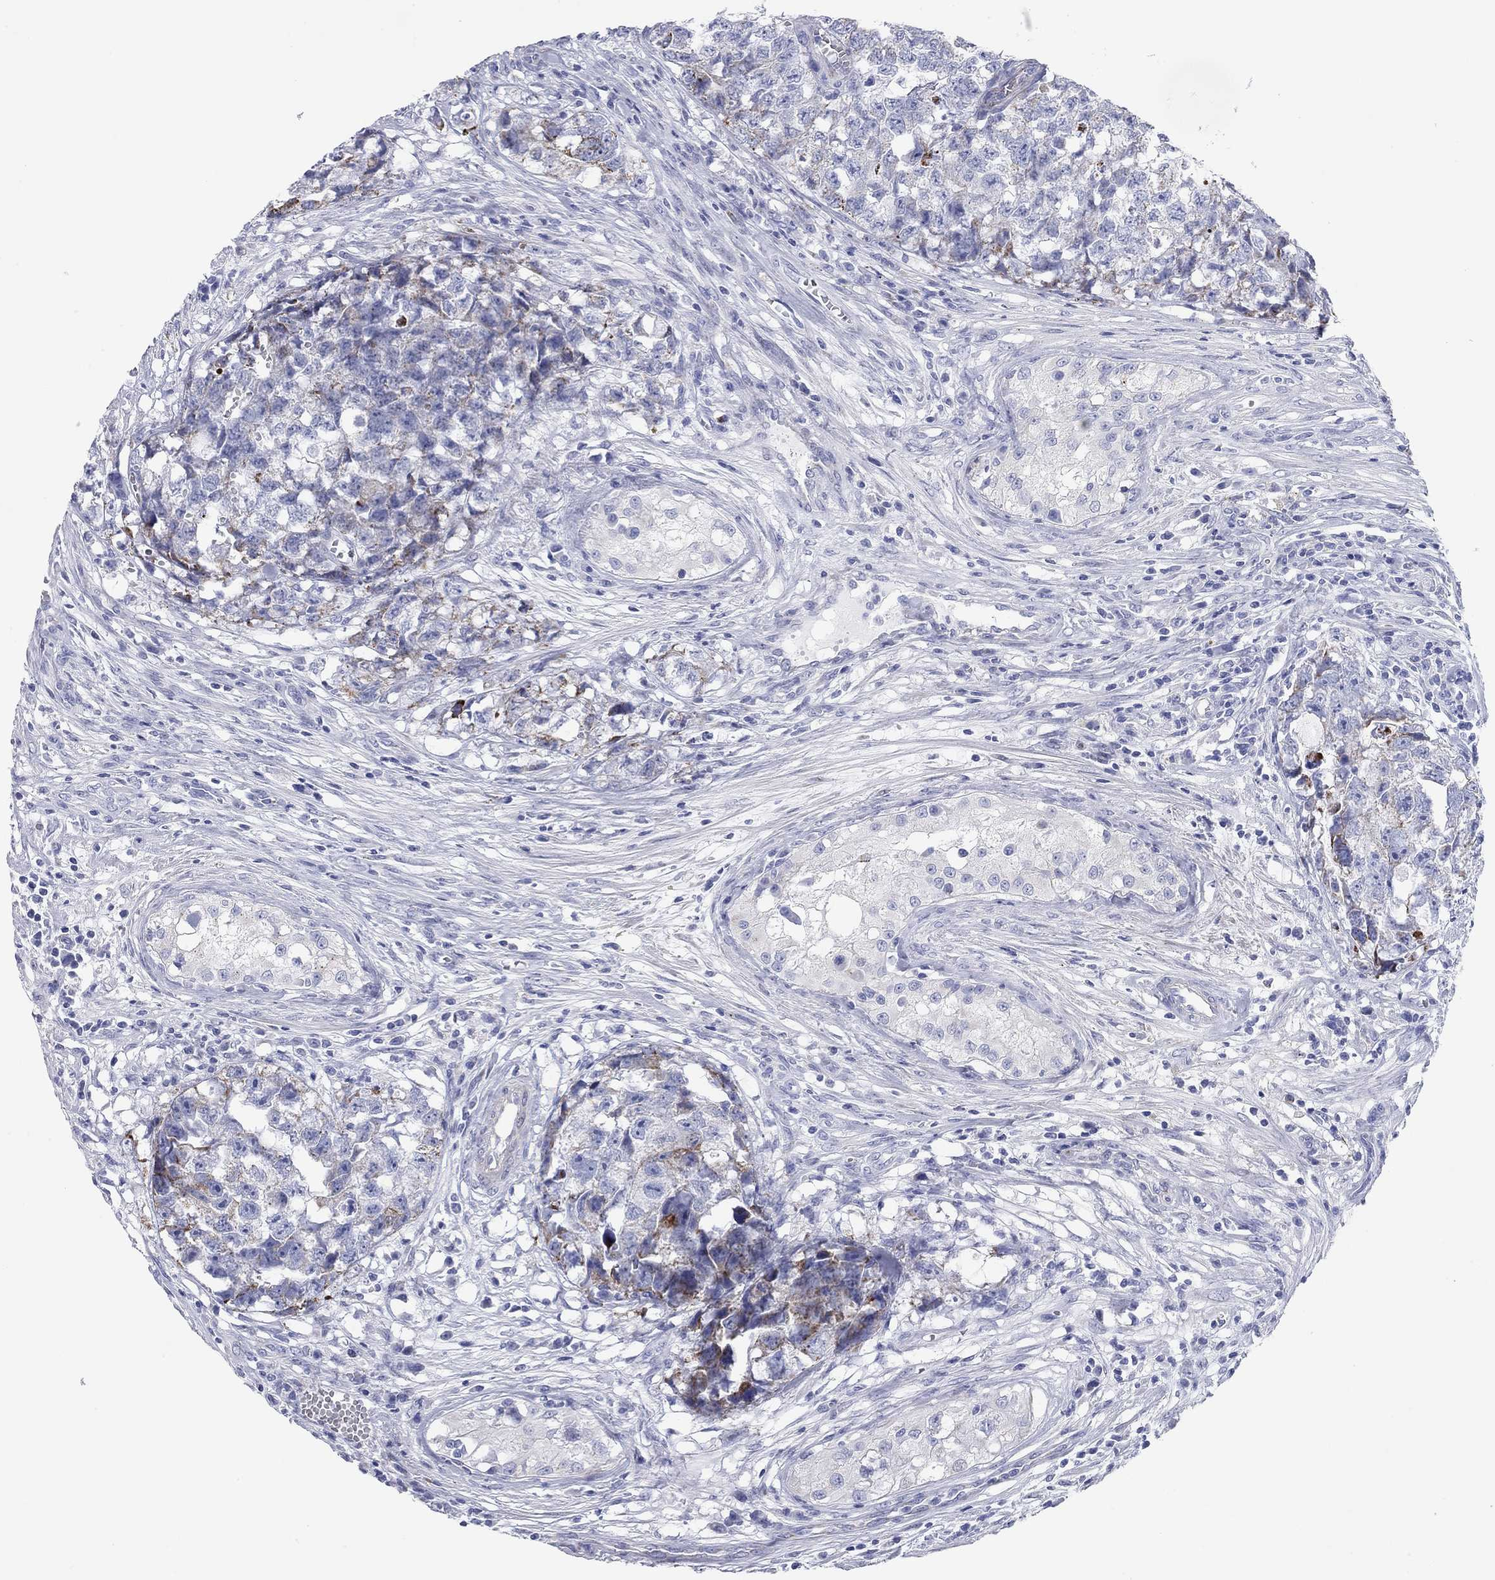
{"staining": {"intensity": "moderate", "quantity": "<25%", "location": "cytoplasmic/membranous"}, "tissue": "testis cancer", "cell_type": "Tumor cells", "image_type": "cancer", "snomed": [{"axis": "morphology", "description": "Seminoma, NOS"}, {"axis": "morphology", "description": "Carcinoma, Embryonal, NOS"}, {"axis": "topography", "description": "Testis"}], "caption": "An image showing moderate cytoplasmic/membranous expression in about <25% of tumor cells in testis seminoma, as visualized by brown immunohistochemical staining.", "gene": "CHI3L2", "patient": {"sex": "male", "age": 22}}